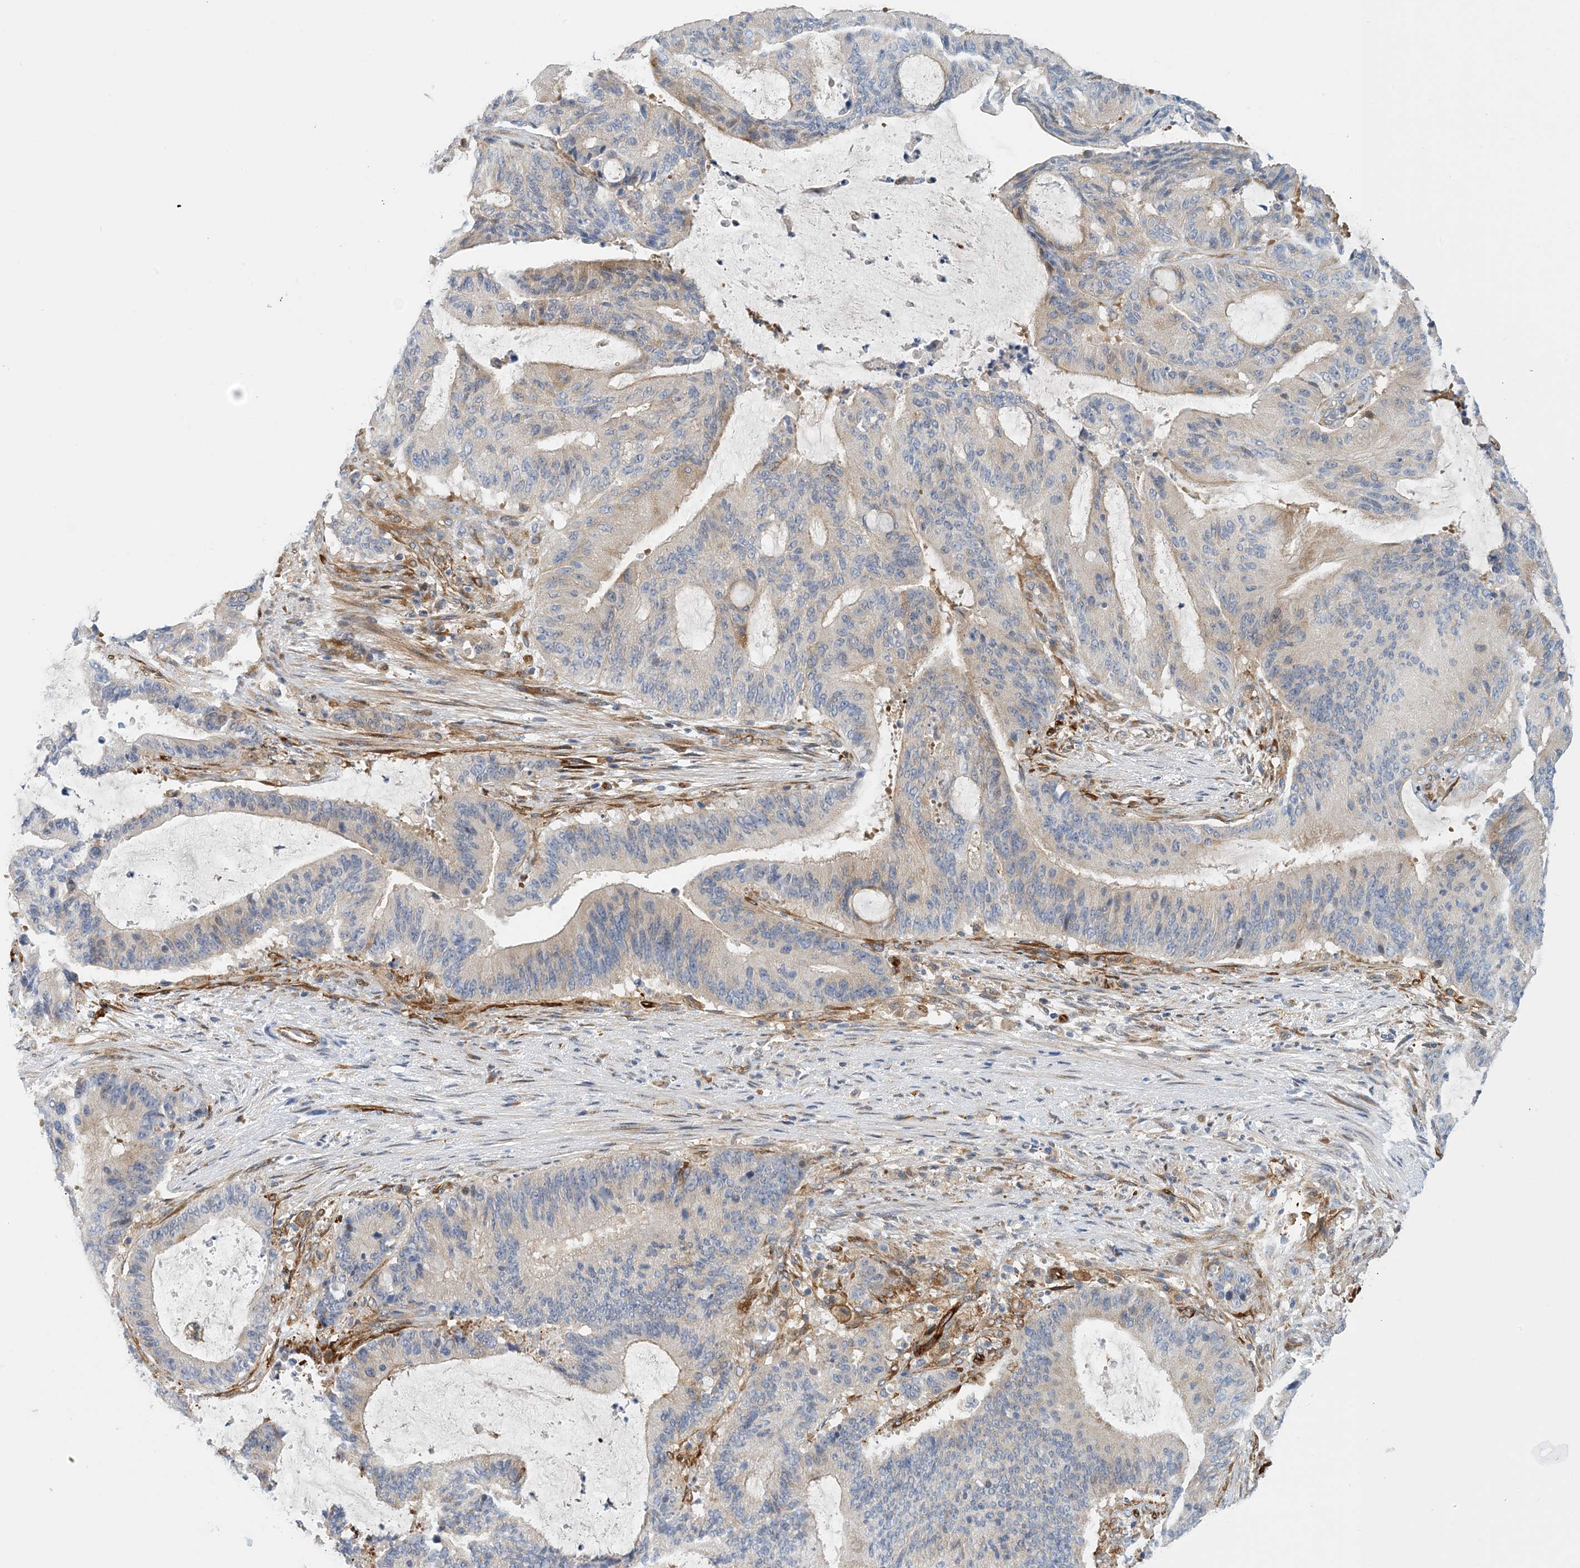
{"staining": {"intensity": "moderate", "quantity": "<25%", "location": "cytoplasmic/membranous"}, "tissue": "liver cancer", "cell_type": "Tumor cells", "image_type": "cancer", "snomed": [{"axis": "morphology", "description": "Normal tissue, NOS"}, {"axis": "morphology", "description": "Cholangiocarcinoma"}, {"axis": "topography", "description": "Liver"}, {"axis": "topography", "description": "Peripheral nerve tissue"}], "caption": "Tumor cells show low levels of moderate cytoplasmic/membranous positivity in approximately <25% of cells in human cholangiocarcinoma (liver). Nuclei are stained in blue.", "gene": "PCDHA2", "patient": {"sex": "female", "age": 73}}